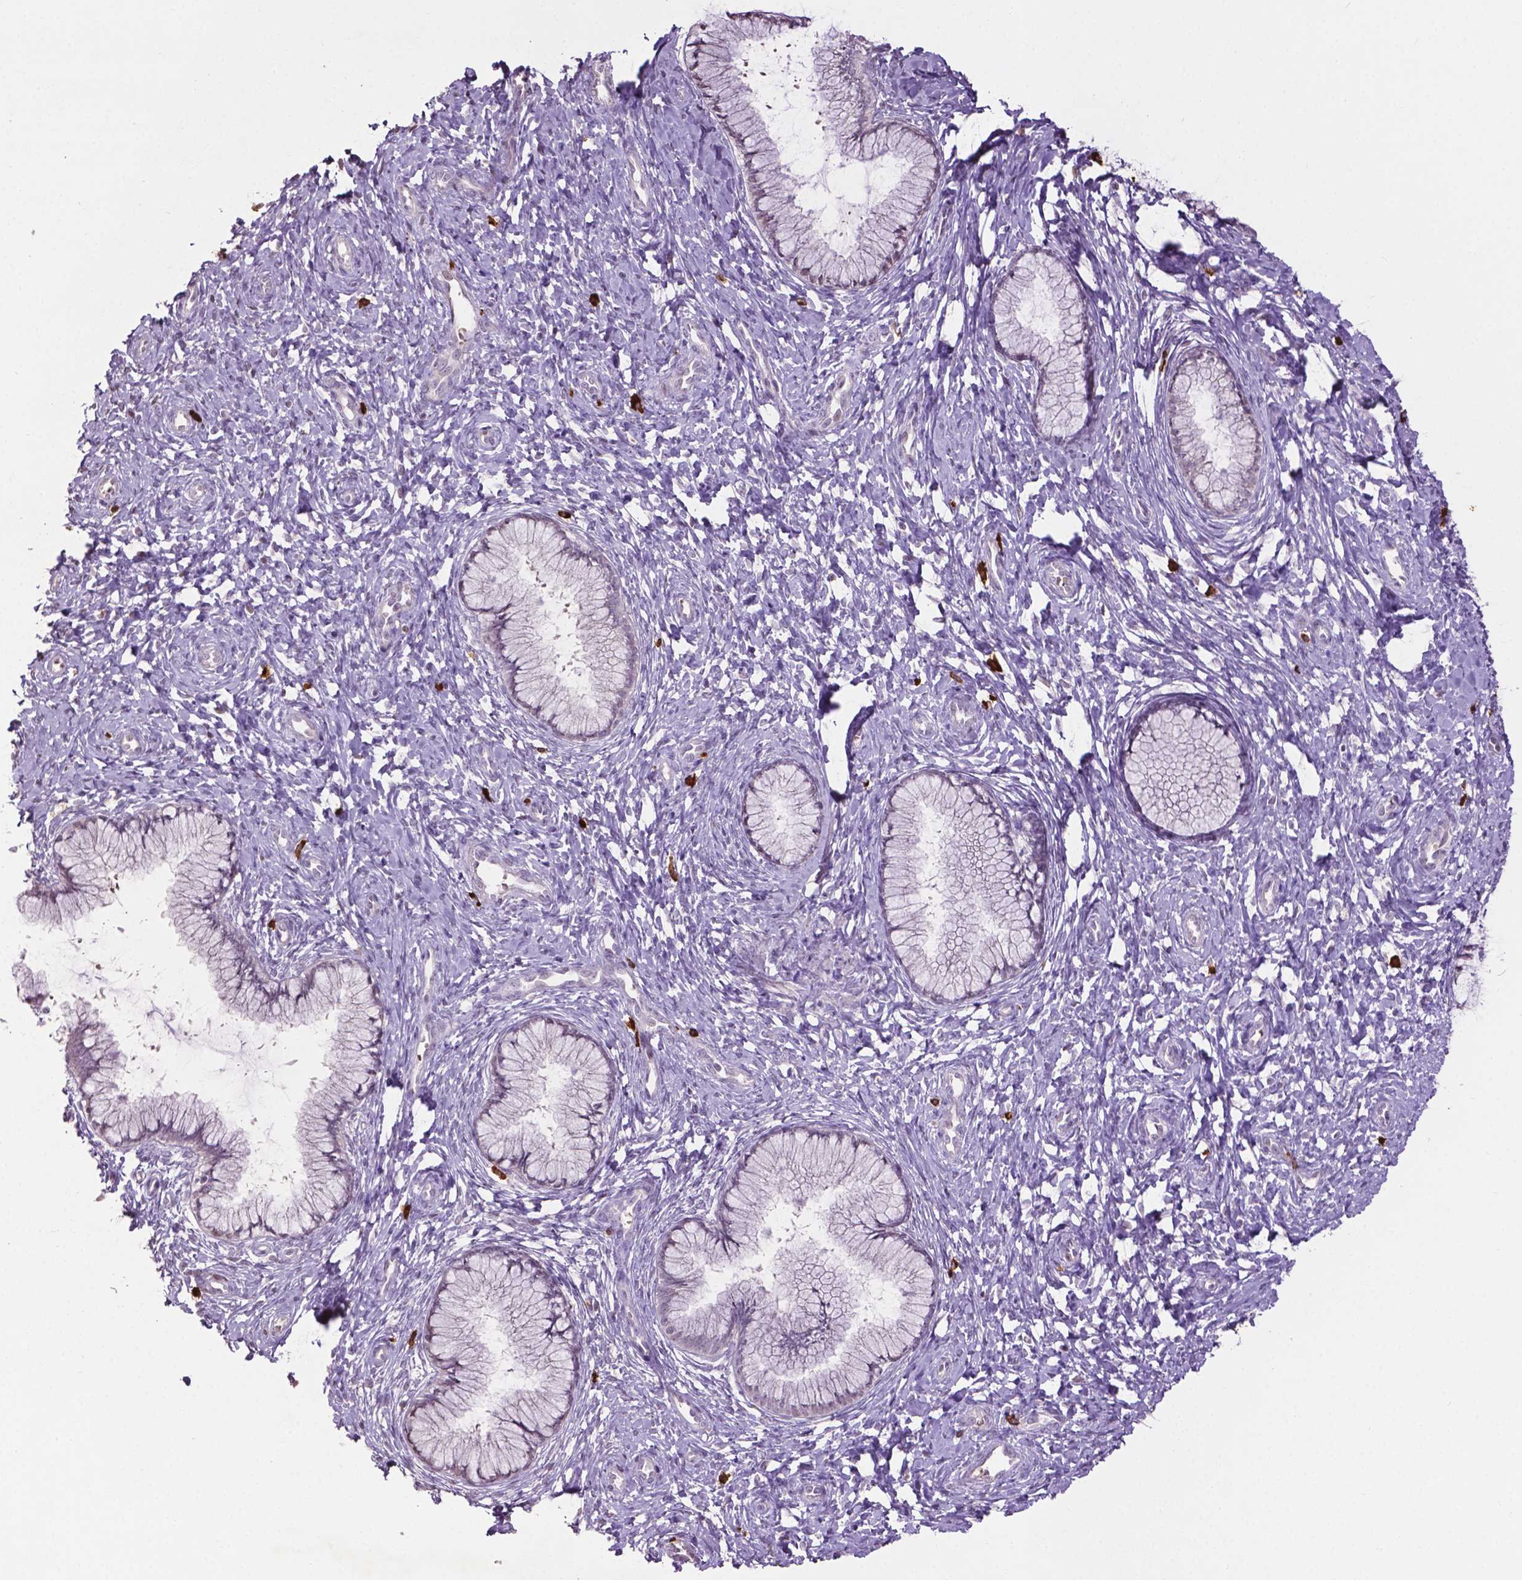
{"staining": {"intensity": "negative", "quantity": "none", "location": "none"}, "tissue": "cervix", "cell_type": "Glandular cells", "image_type": "normal", "snomed": [{"axis": "morphology", "description": "Normal tissue, NOS"}, {"axis": "topography", "description": "Cervix"}], "caption": "Human cervix stained for a protein using immunohistochemistry (IHC) displays no positivity in glandular cells.", "gene": "NTNG2", "patient": {"sex": "female", "age": 37}}